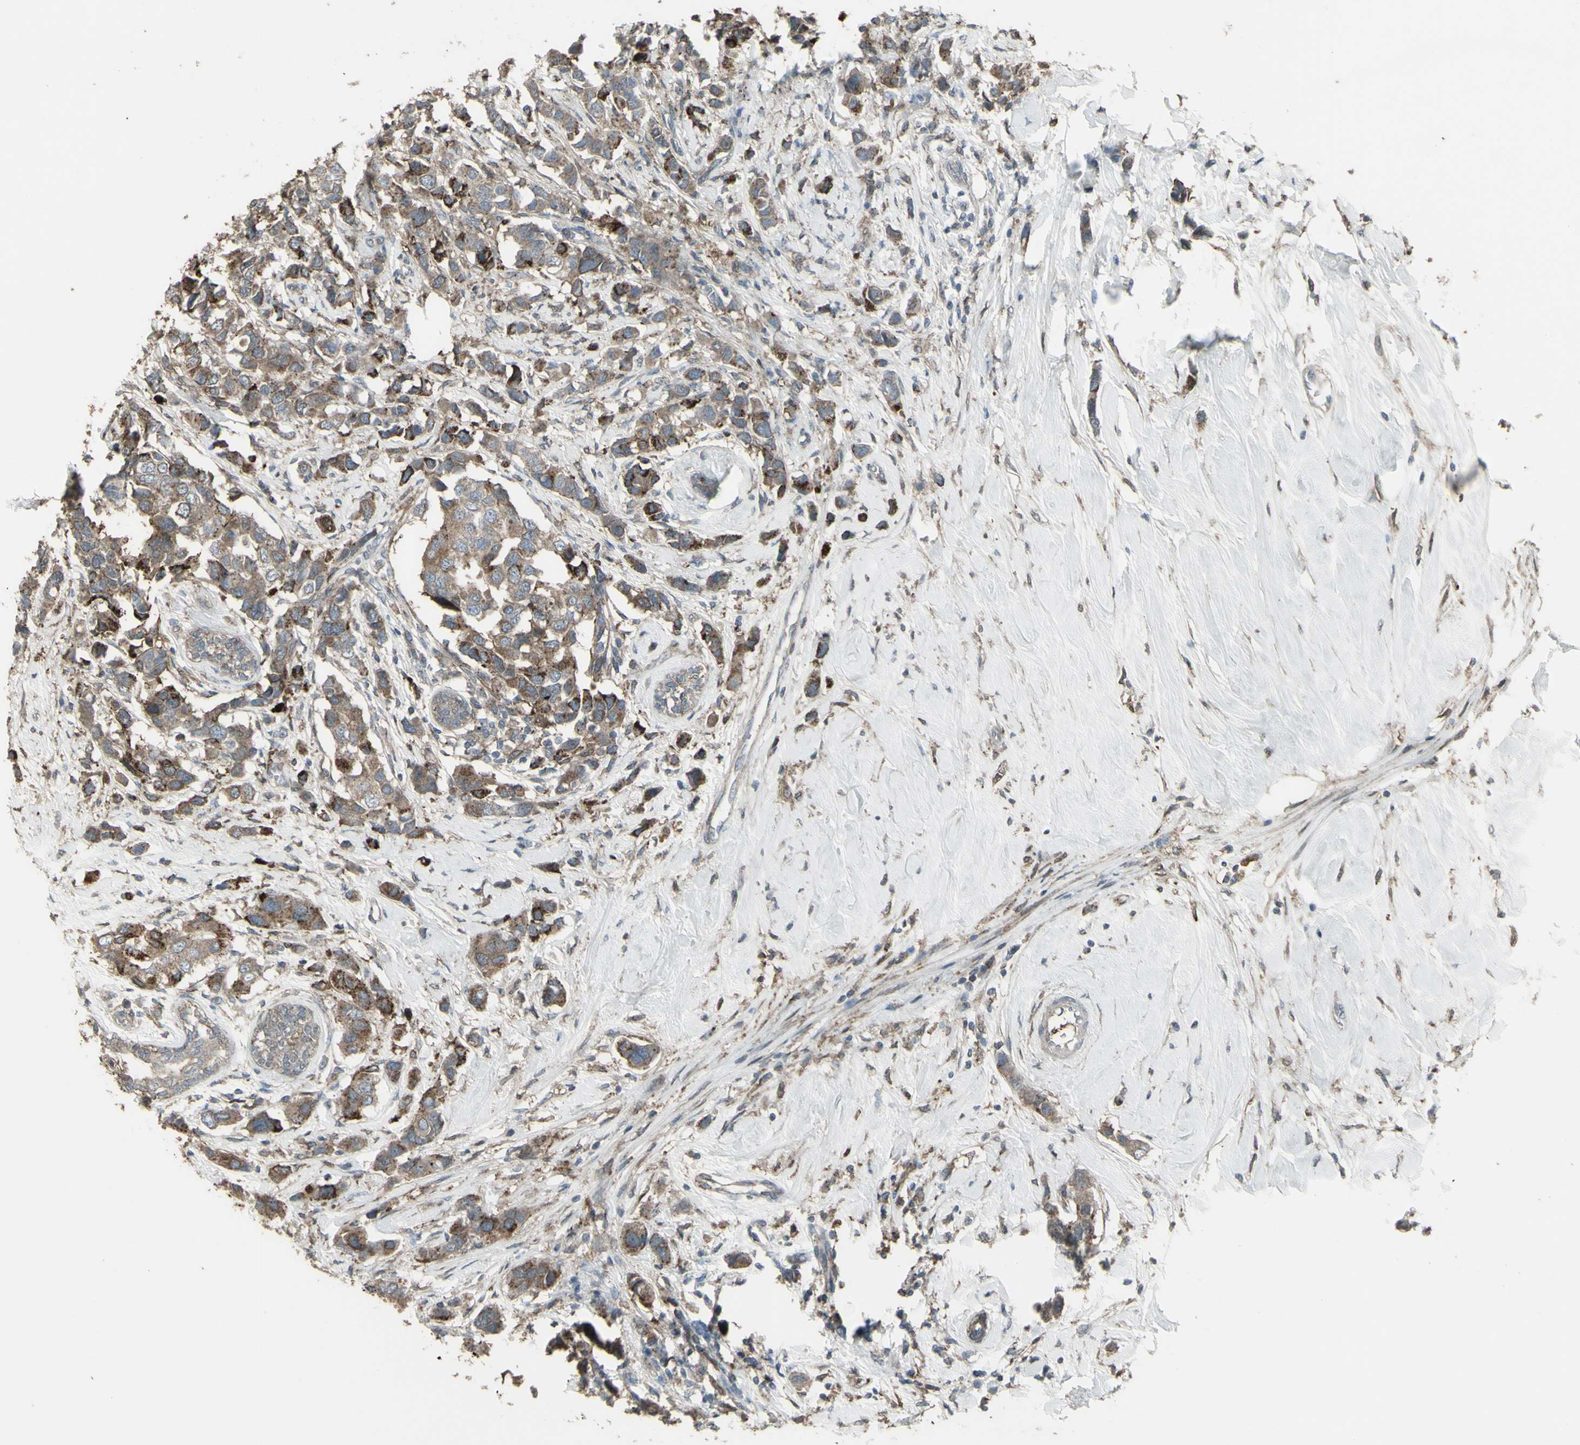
{"staining": {"intensity": "moderate", "quantity": ">75%", "location": "cytoplasmic/membranous"}, "tissue": "breast cancer", "cell_type": "Tumor cells", "image_type": "cancer", "snomed": [{"axis": "morphology", "description": "Normal tissue, NOS"}, {"axis": "morphology", "description": "Duct carcinoma"}, {"axis": "topography", "description": "Breast"}], "caption": "Protein analysis of breast infiltrating ductal carcinoma tissue demonstrates moderate cytoplasmic/membranous expression in approximately >75% of tumor cells.", "gene": "SMO", "patient": {"sex": "female", "age": 50}}